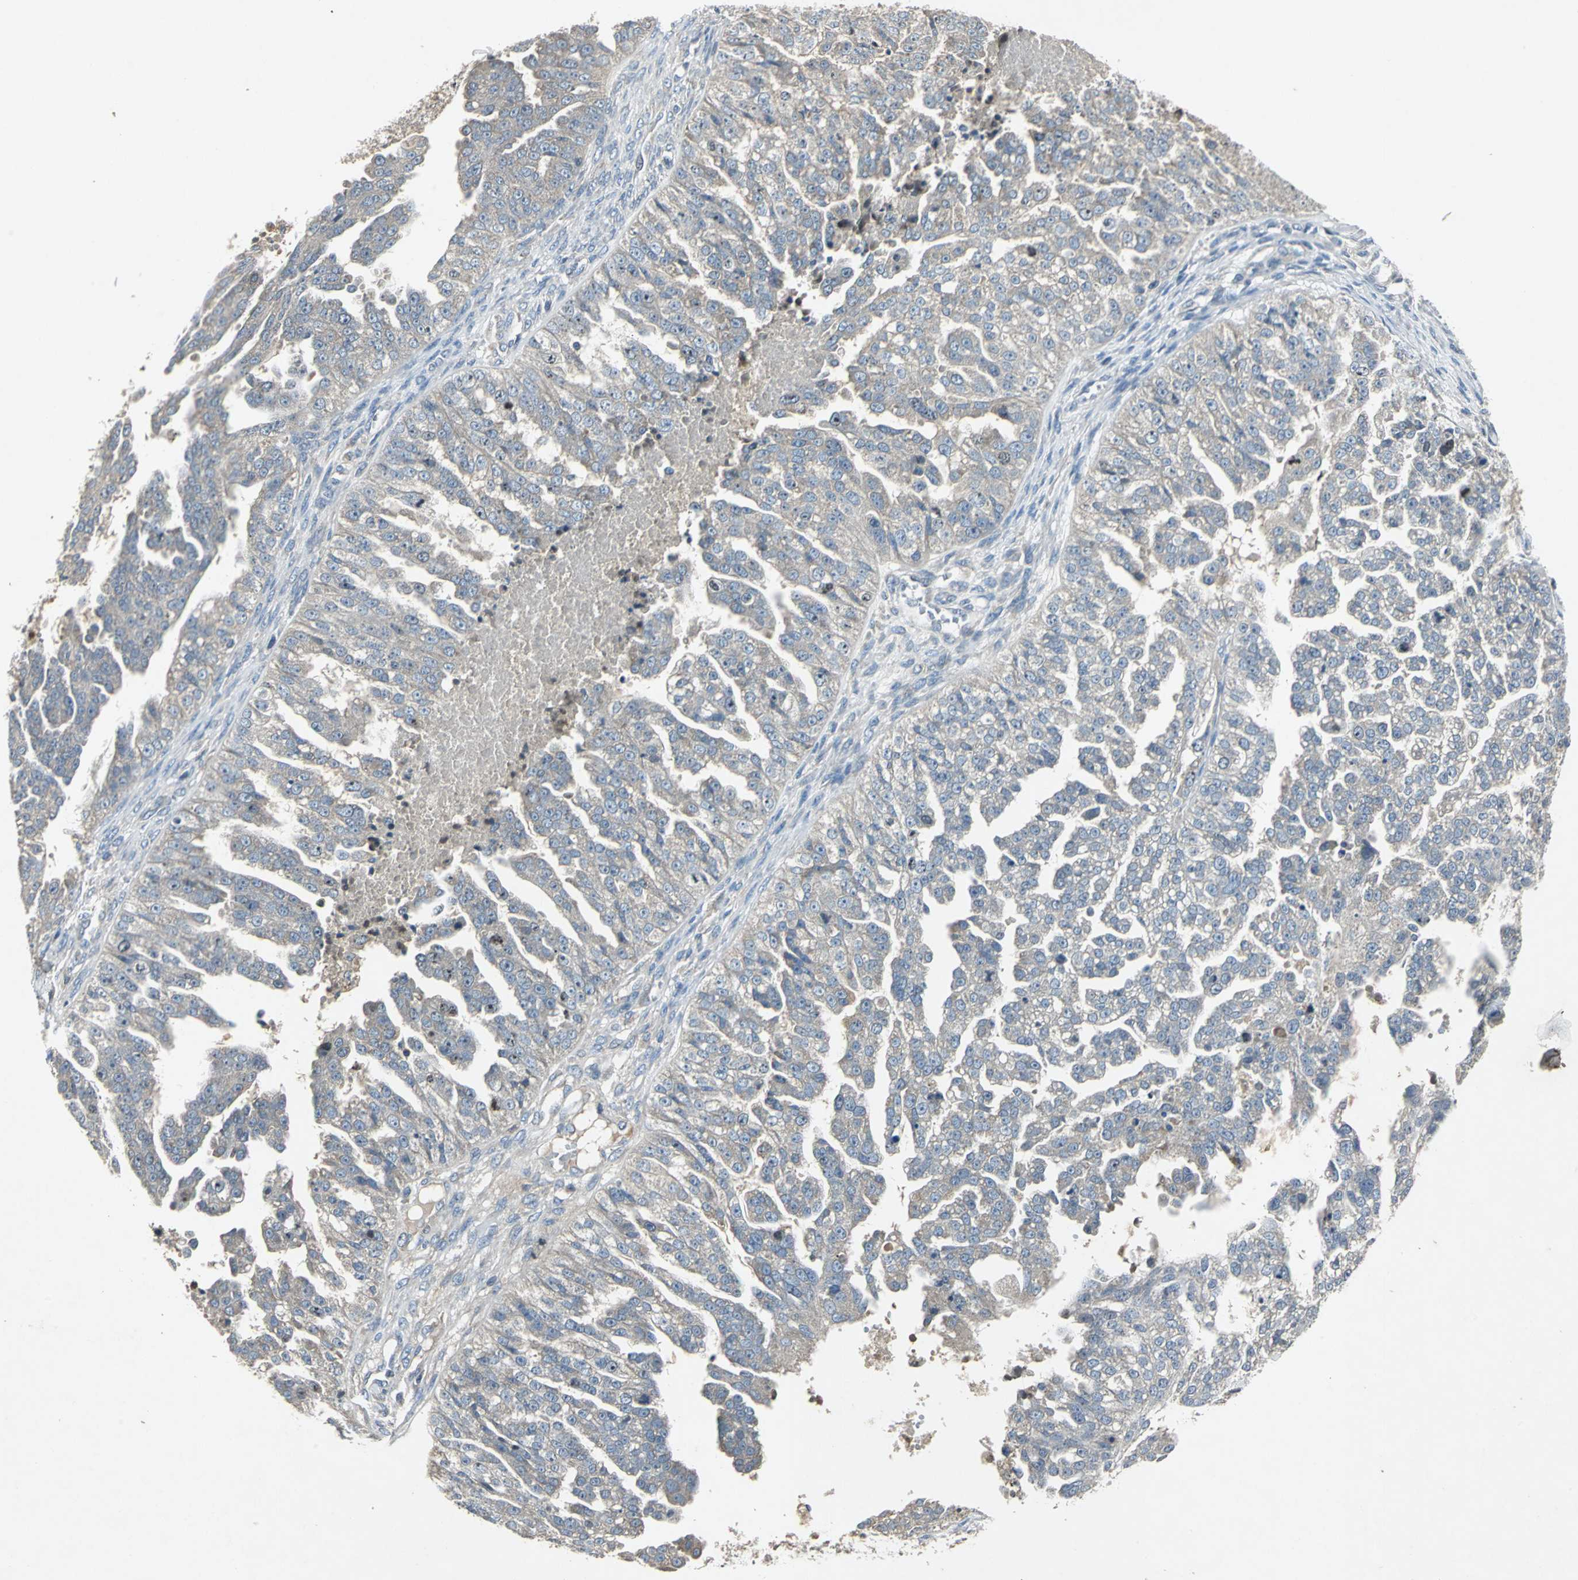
{"staining": {"intensity": "weak", "quantity": "25%-75%", "location": "cytoplasmic/membranous"}, "tissue": "ovarian cancer", "cell_type": "Tumor cells", "image_type": "cancer", "snomed": [{"axis": "morphology", "description": "Carcinoma, NOS"}, {"axis": "topography", "description": "Soft tissue"}, {"axis": "topography", "description": "Ovary"}], "caption": "Carcinoma (ovarian) stained for a protein shows weak cytoplasmic/membranous positivity in tumor cells.", "gene": "SLC2A13", "patient": {"sex": "female", "age": 54}}